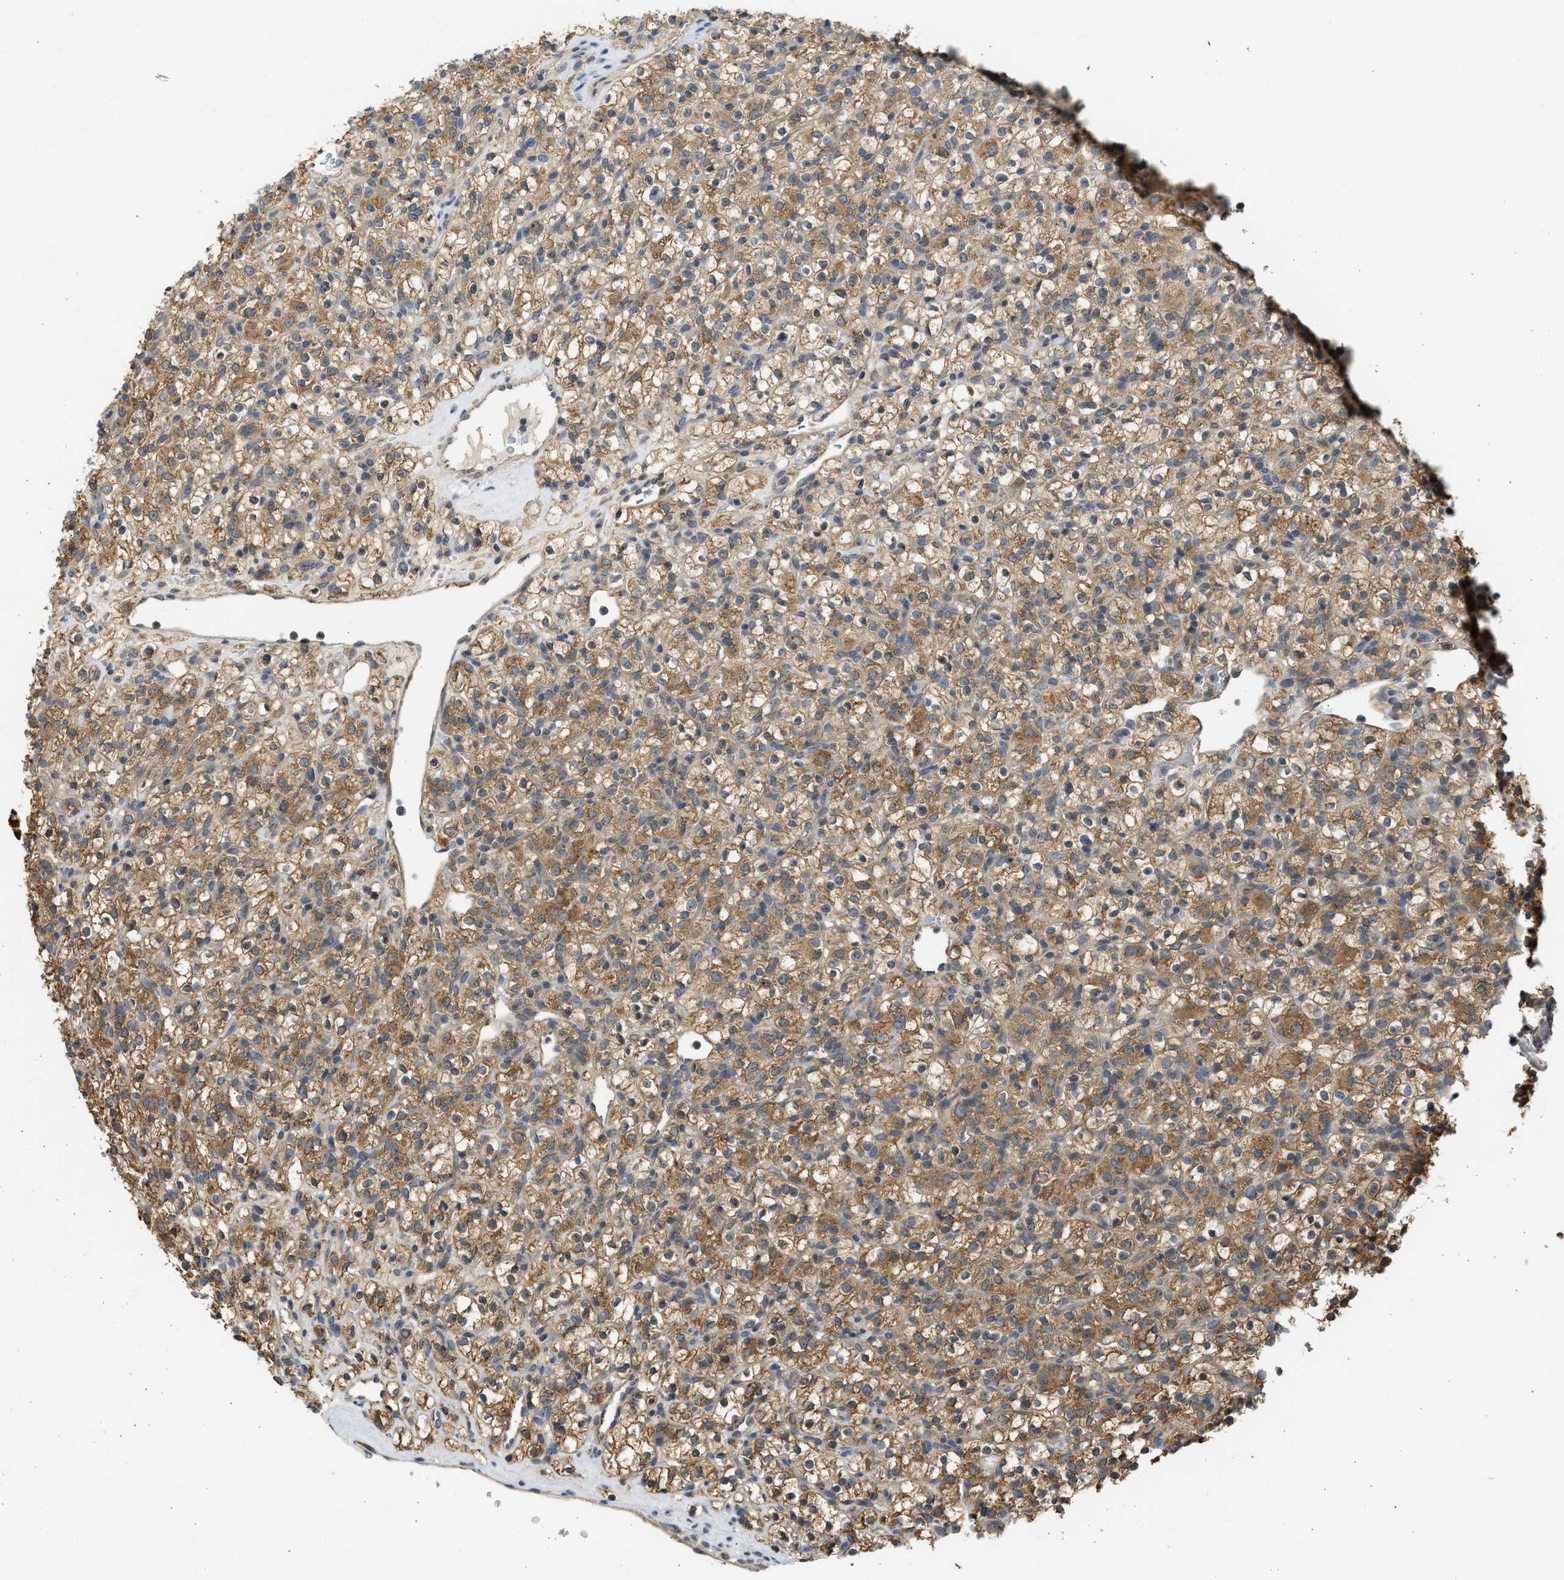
{"staining": {"intensity": "moderate", "quantity": ">75%", "location": "cytoplasmic/membranous"}, "tissue": "renal cancer", "cell_type": "Tumor cells", "image_type": "cancer", "snomed": [{"axis": "morphology", "description": "Normal tissue, NOS"}, {"axis": "morphology", "description": "Adenocarcinoma, NOS"}, {"axis": "topography", "description": "Kidney"}], "caption": "Immunohistochemical staining of human renal cancer (adenocarcinoma) reveals moderate cytoplasmic/membranous protein positivity in approximately >75% of tumor cells.", "gene": "CYP1A1", "patient": {"sex": "female", "age": 72}}